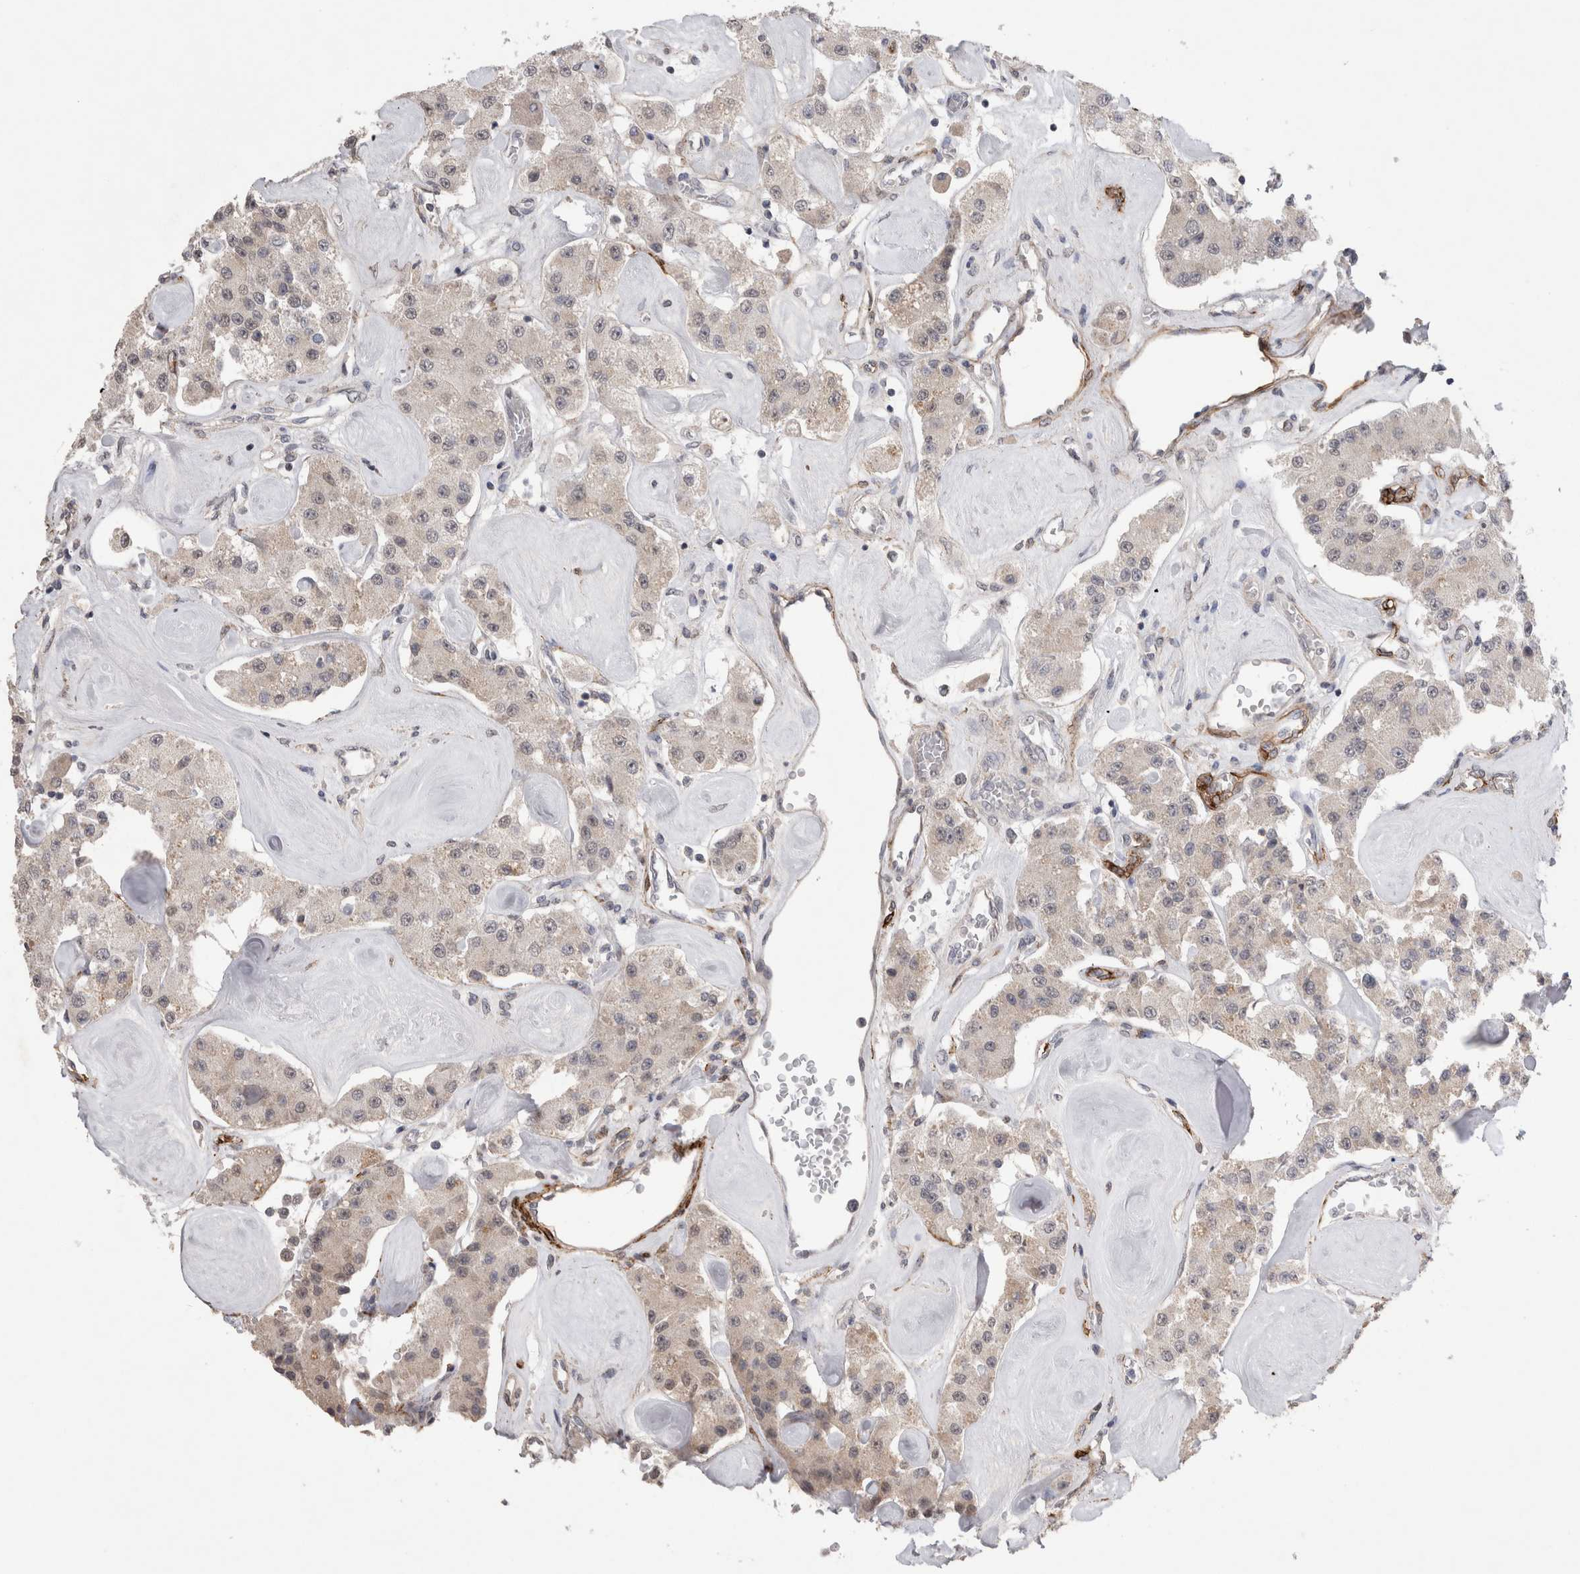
{"staining": {"intensity": "weak", "quantity": ">75%", "location": "cytoplasmic/membranous"}, "tissue": "carcinoid", "cell_type": "Tumor cells", "image_type": "cancer", "snomed": [{"axis": "morphology", "description": "Carcinoid, malignant, NOS"}, {"axis": "topography", "description": "Pancreas"}], "caption": "Weak cytoplasmic/membranous expression for a protein is identified in approximately >75% of tumor cells of carcinoid using IHC.", "gene": "CDH13", "patient": {"sex": "male", "age": 41}}